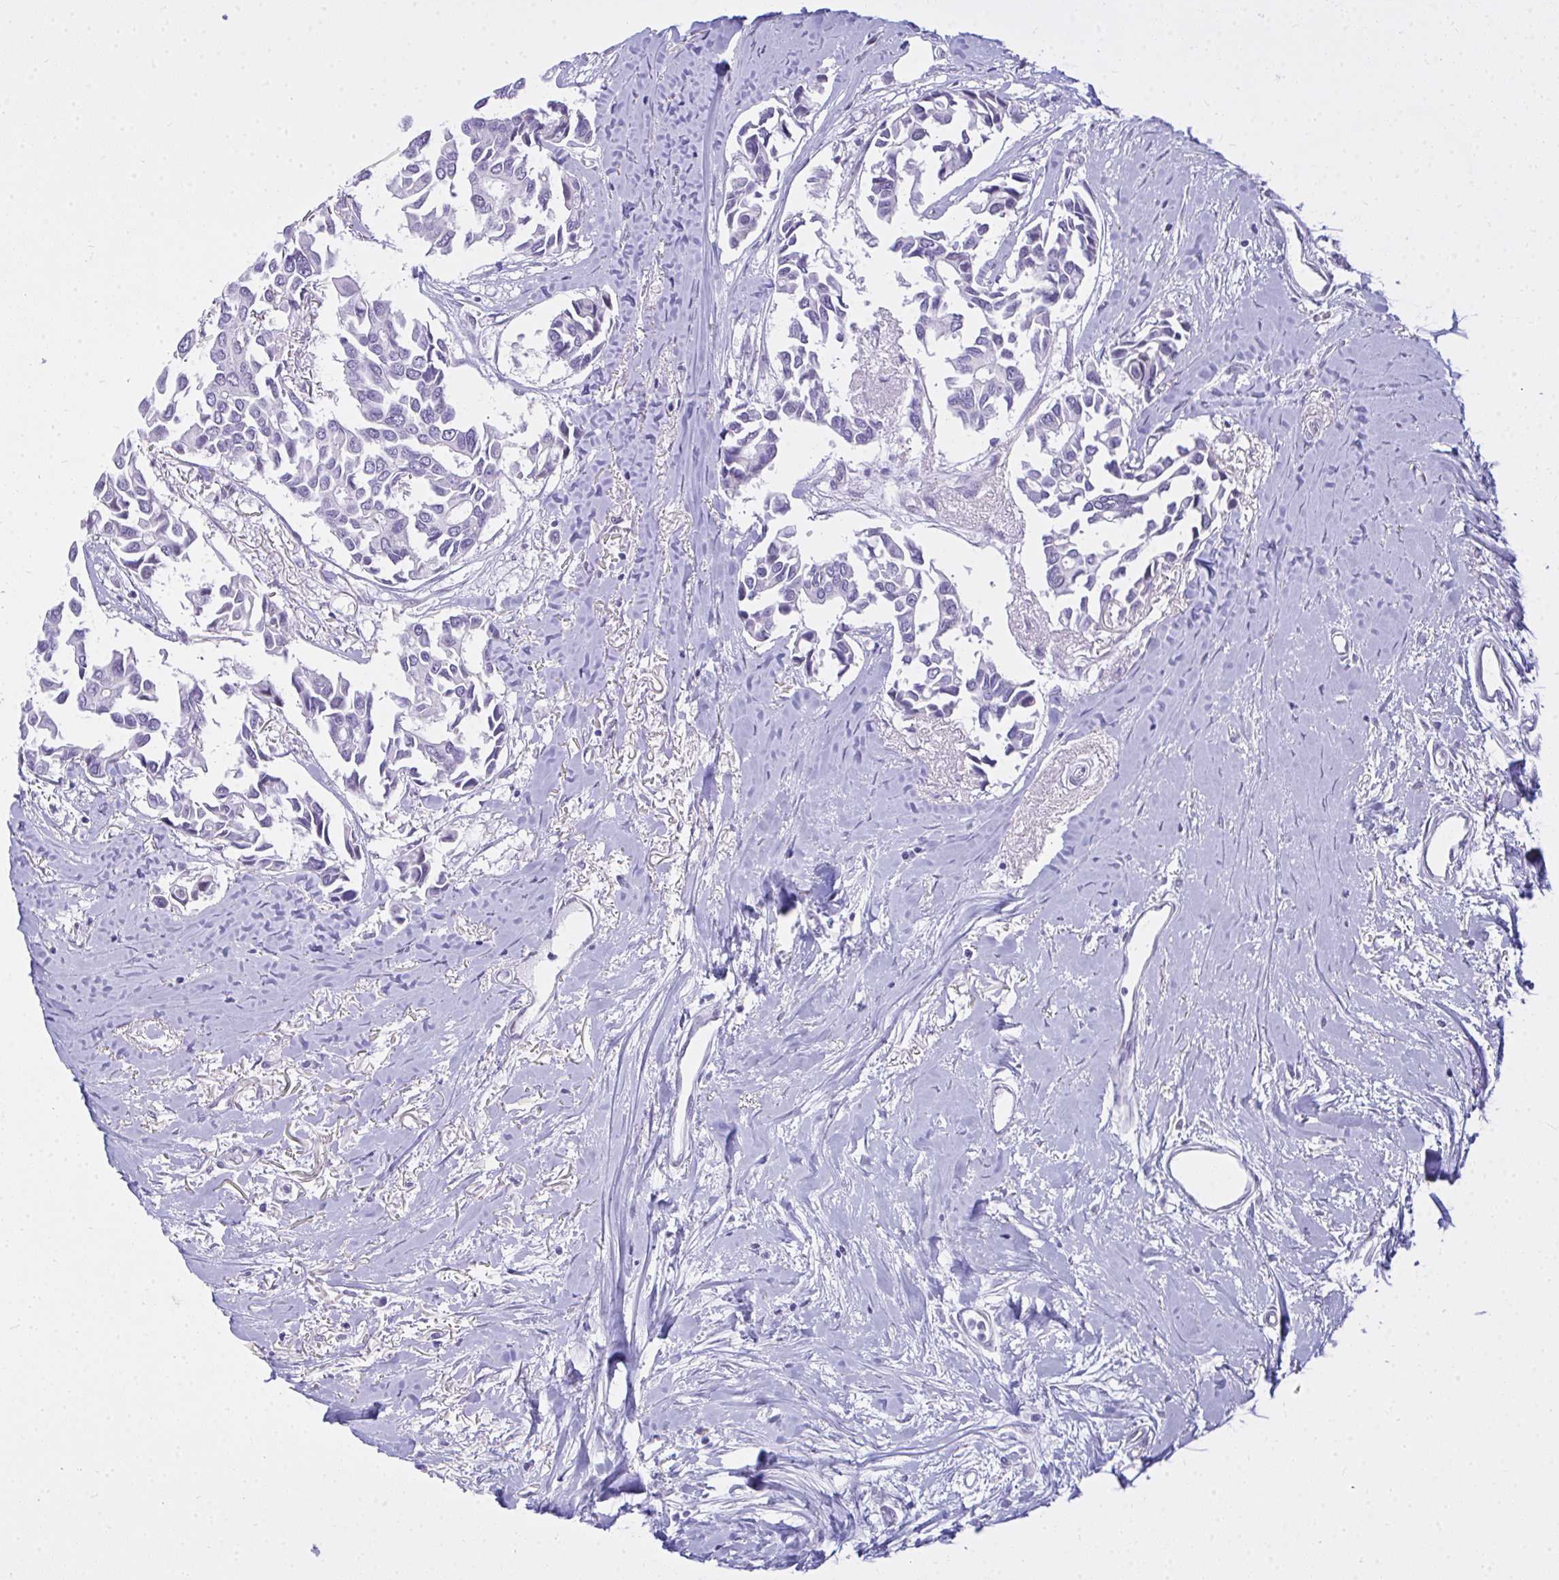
{"staining": {"intensity": "negative", "quantity": "none", "location": "none"}, "tissue": "breast cancer", "cell_type": "Tumor cells", "image_type": "cancer", "snomed": [{"axis": "morphology", "description": "Duct carcinoma"}, {"axis": "topography", "description": "Breast"}], "caption": "Immunohistochemical staining of human breast cancer reveals no significant expression in tumor cells.", "gene": "TEAD4", "patient": {"sex": "female", "age": 54}}